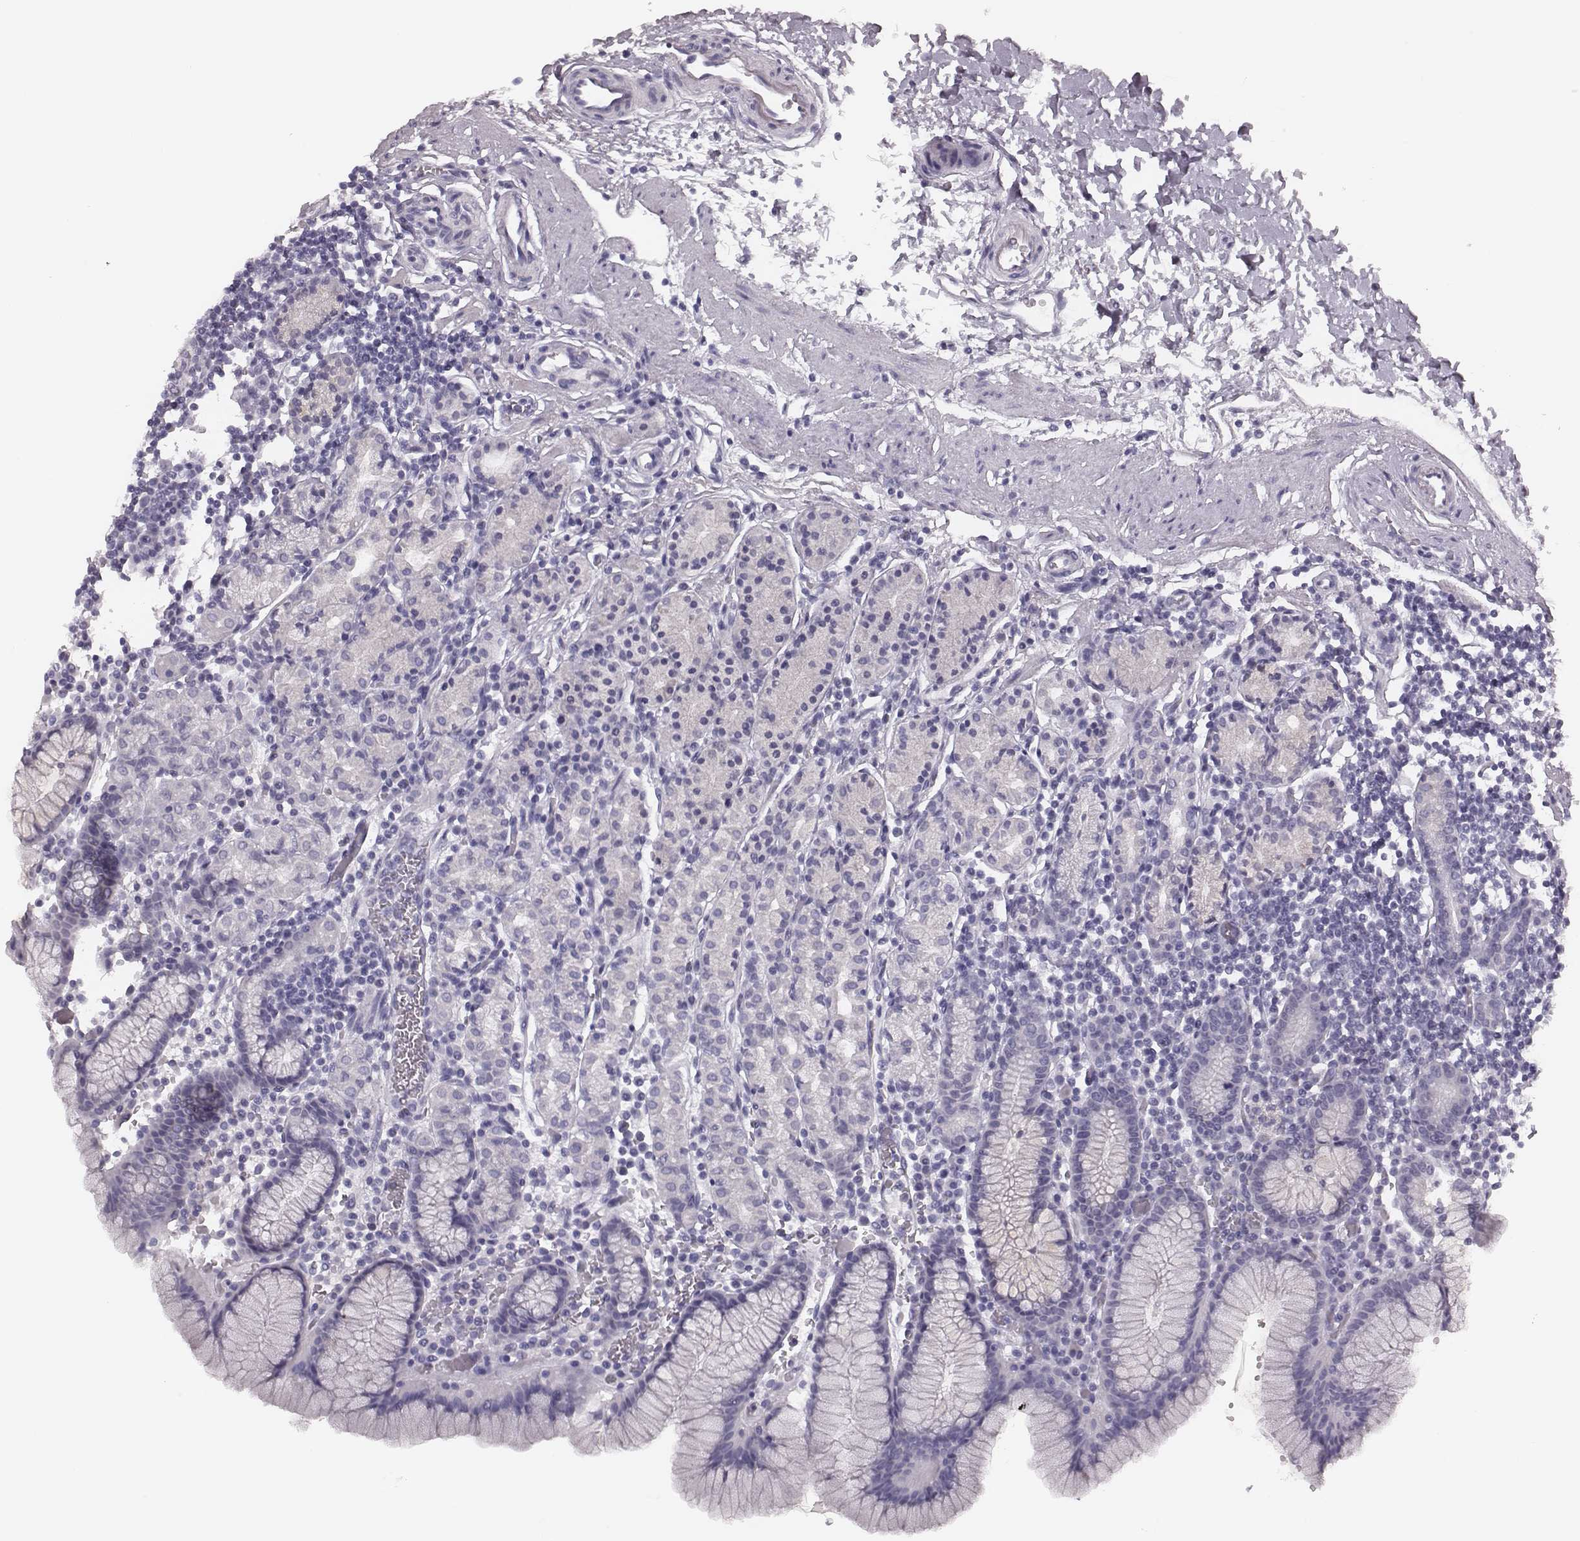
{"staining": {"intensity": "negative", "quantity": "none", "location": "none"}, "tissue": "stomach", "cell_type": "Glandular cells", "image_type": "normal", "snomed": [{"axis": "morphology", "description": "Normal tissue, NOS"}, {"axis": "topography", "description": "Stomach, upper"}, {"axis": "topography", "description": "Stomach"}], "caption": "Immunohistochemical staining of benign stomach exhibits no significant staining in glandular cells. (Stains: DAB (3,3'-diaminobenzidine) immunohistochemistry (IHC) with hematoxylin counter stain, Microscopy: brightfield microscopy at high magnification).", "gene": "CSH1", "patient": {"sex": "male", "age": 62}}